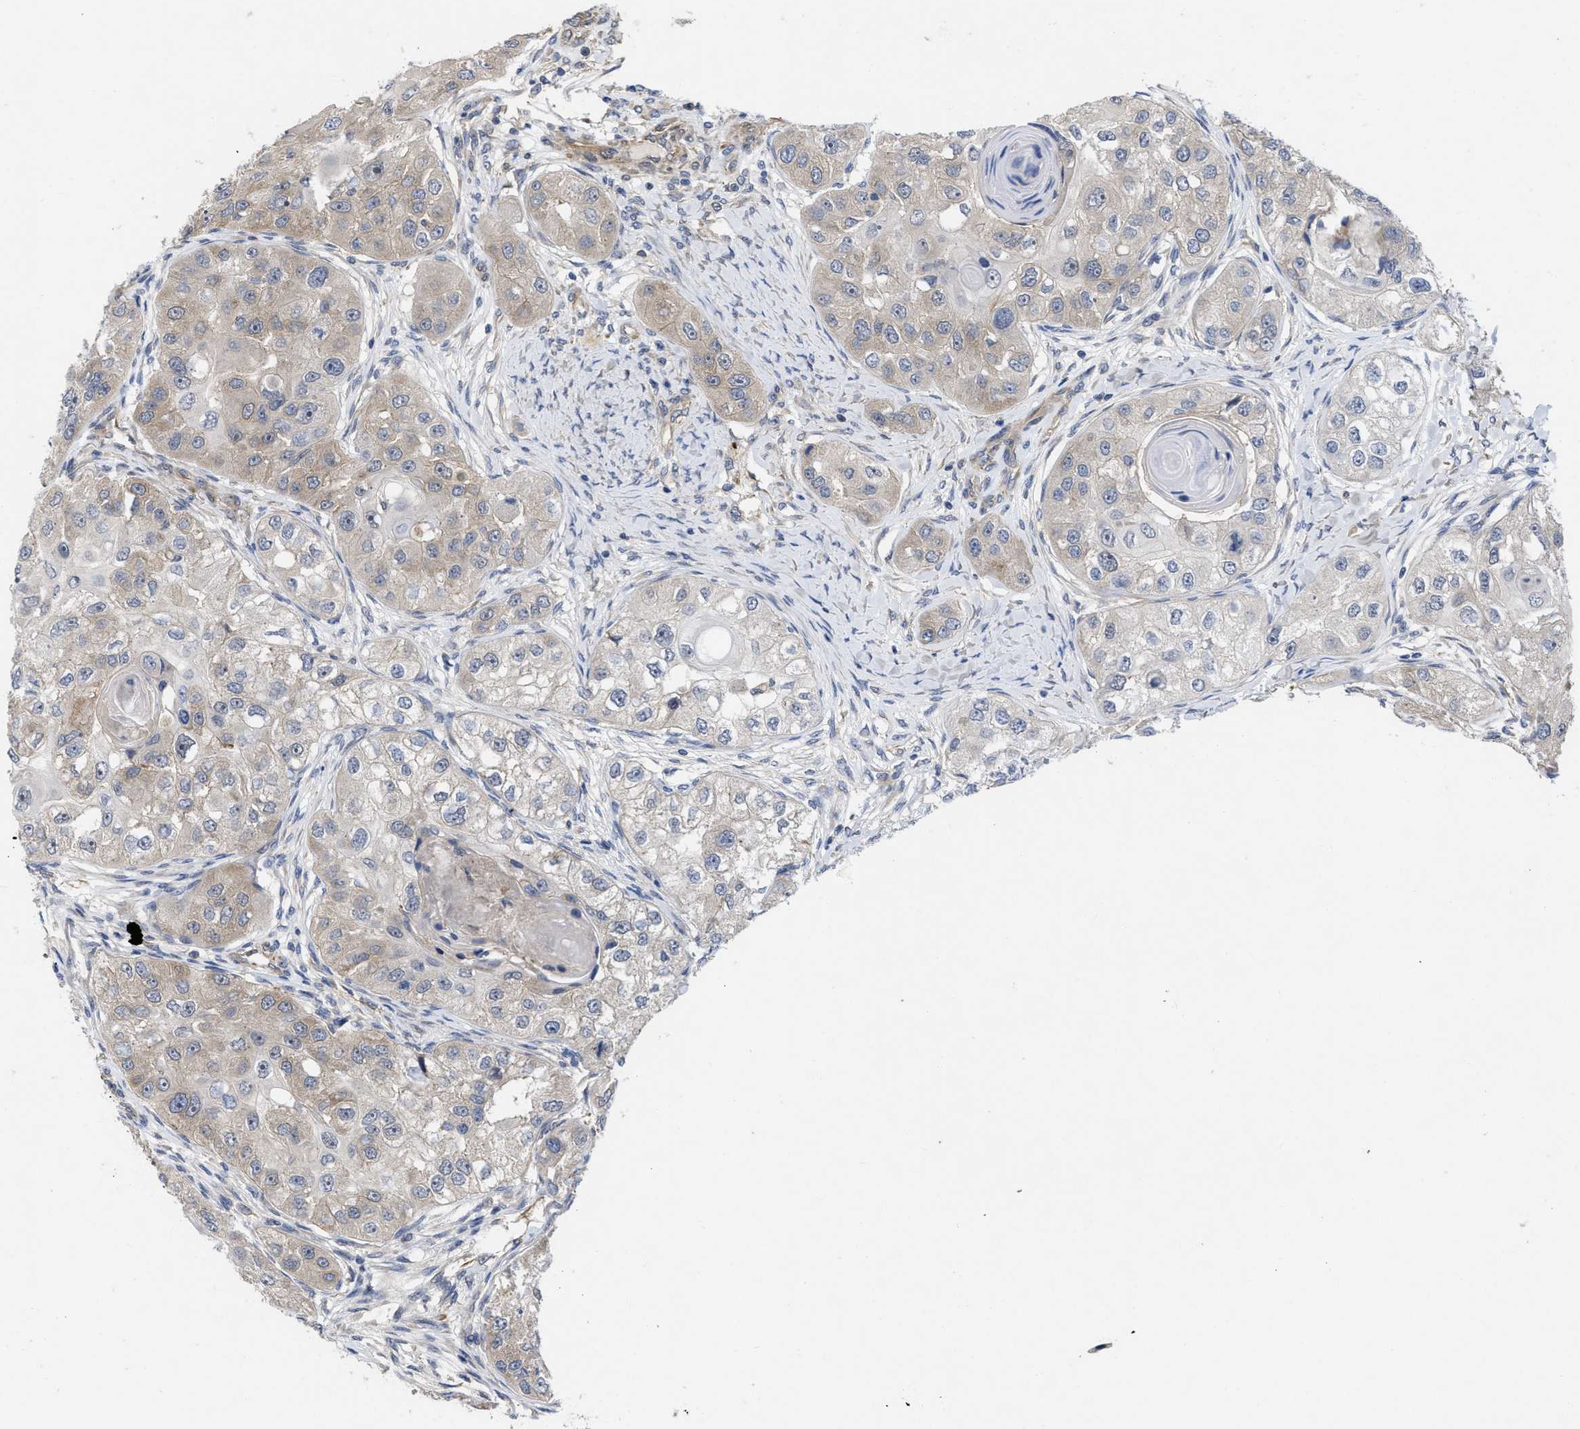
{"staining": {"intensity": "weak", "quantity": "25%-75%", "location": "cytoplasmic/membranous"}, "tissue": "head and neck cancer", "cell_type": "Tumor cells", "image_type": "cancer", "snomed": [{"axis": "morphology", "description": "Normal tissue, NOS"}, {"axis": "morphology", "description": "Squamous cell carcinoma, NOS"}, {"axis": "topography", "description": "Skeletal muscle"}, {"axis": "topography", "description": "Head-Neck"}], "caption": "Immunohistochemical staining of head and neck squamous cell carcinoma reveals low levels of weak cytoplasmic/membranous positivity in about 25%-75% of tumor cells.", "gene": "ARHGEF26", "patient": {"sex": "male", "age": 51}}